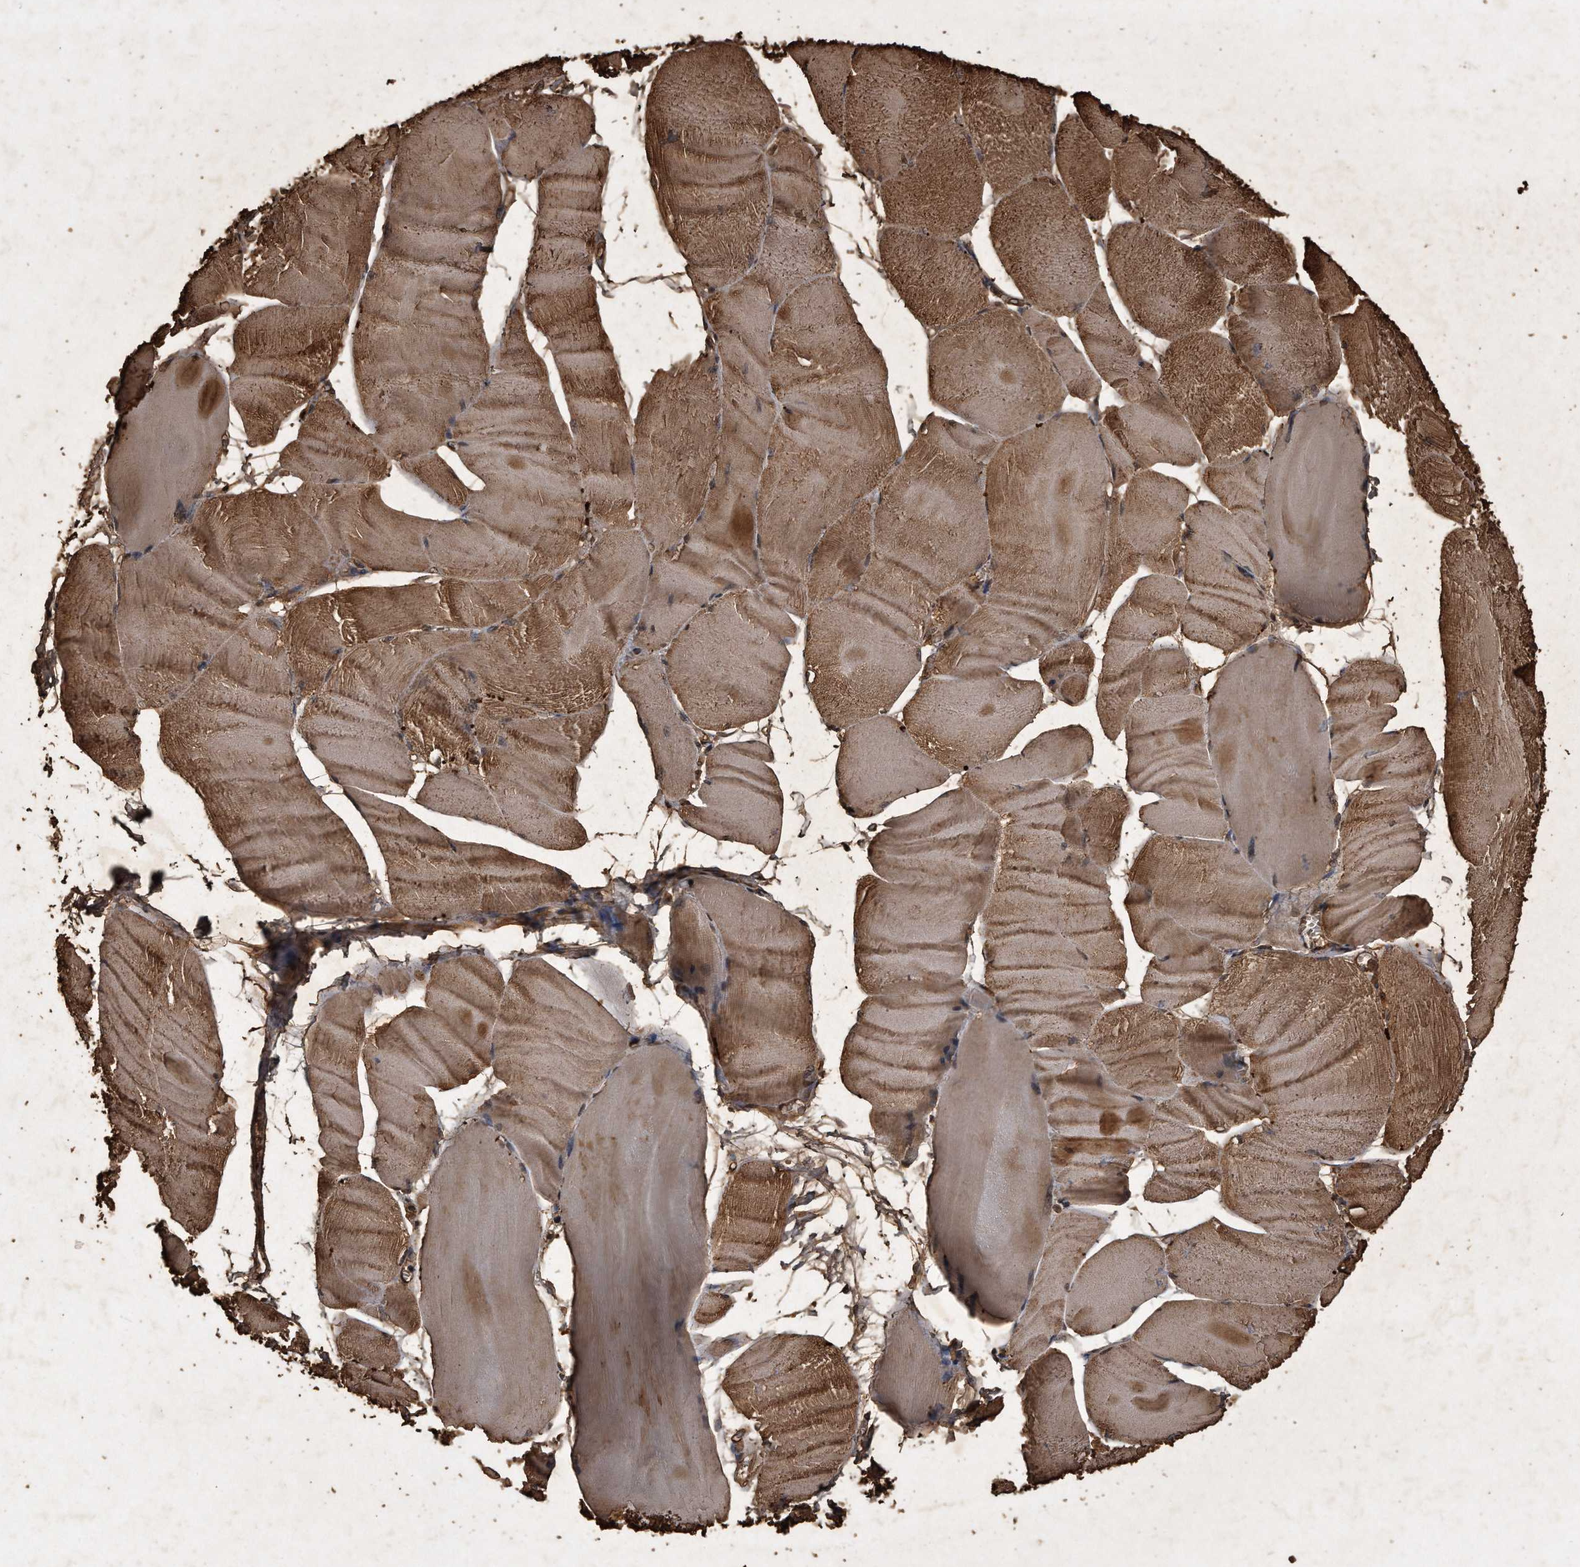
{"staining": {"intensity": "moderate", "quantity": ">75%", "location": "cytoplasmic/membranous"}, "tissue": "skeletal muscle", "cell_type": "Myocytes", "image_type": "normal", "snomed": [{"axis": "morphology", "description": "Normal tissue, NOS"}, {"axis": "morphology", "description": "Basal cell carcinoma"}, {"axis": "topography", "description": "Skeletal muscle"}], "caption": "A medium amount of moderate cytoplasmic/membranous expression is seen in about >75% of myocytes in normal skeletal muscle.", "gene": "CFLAR", "patient": {"sex": "female", "age": 64}}